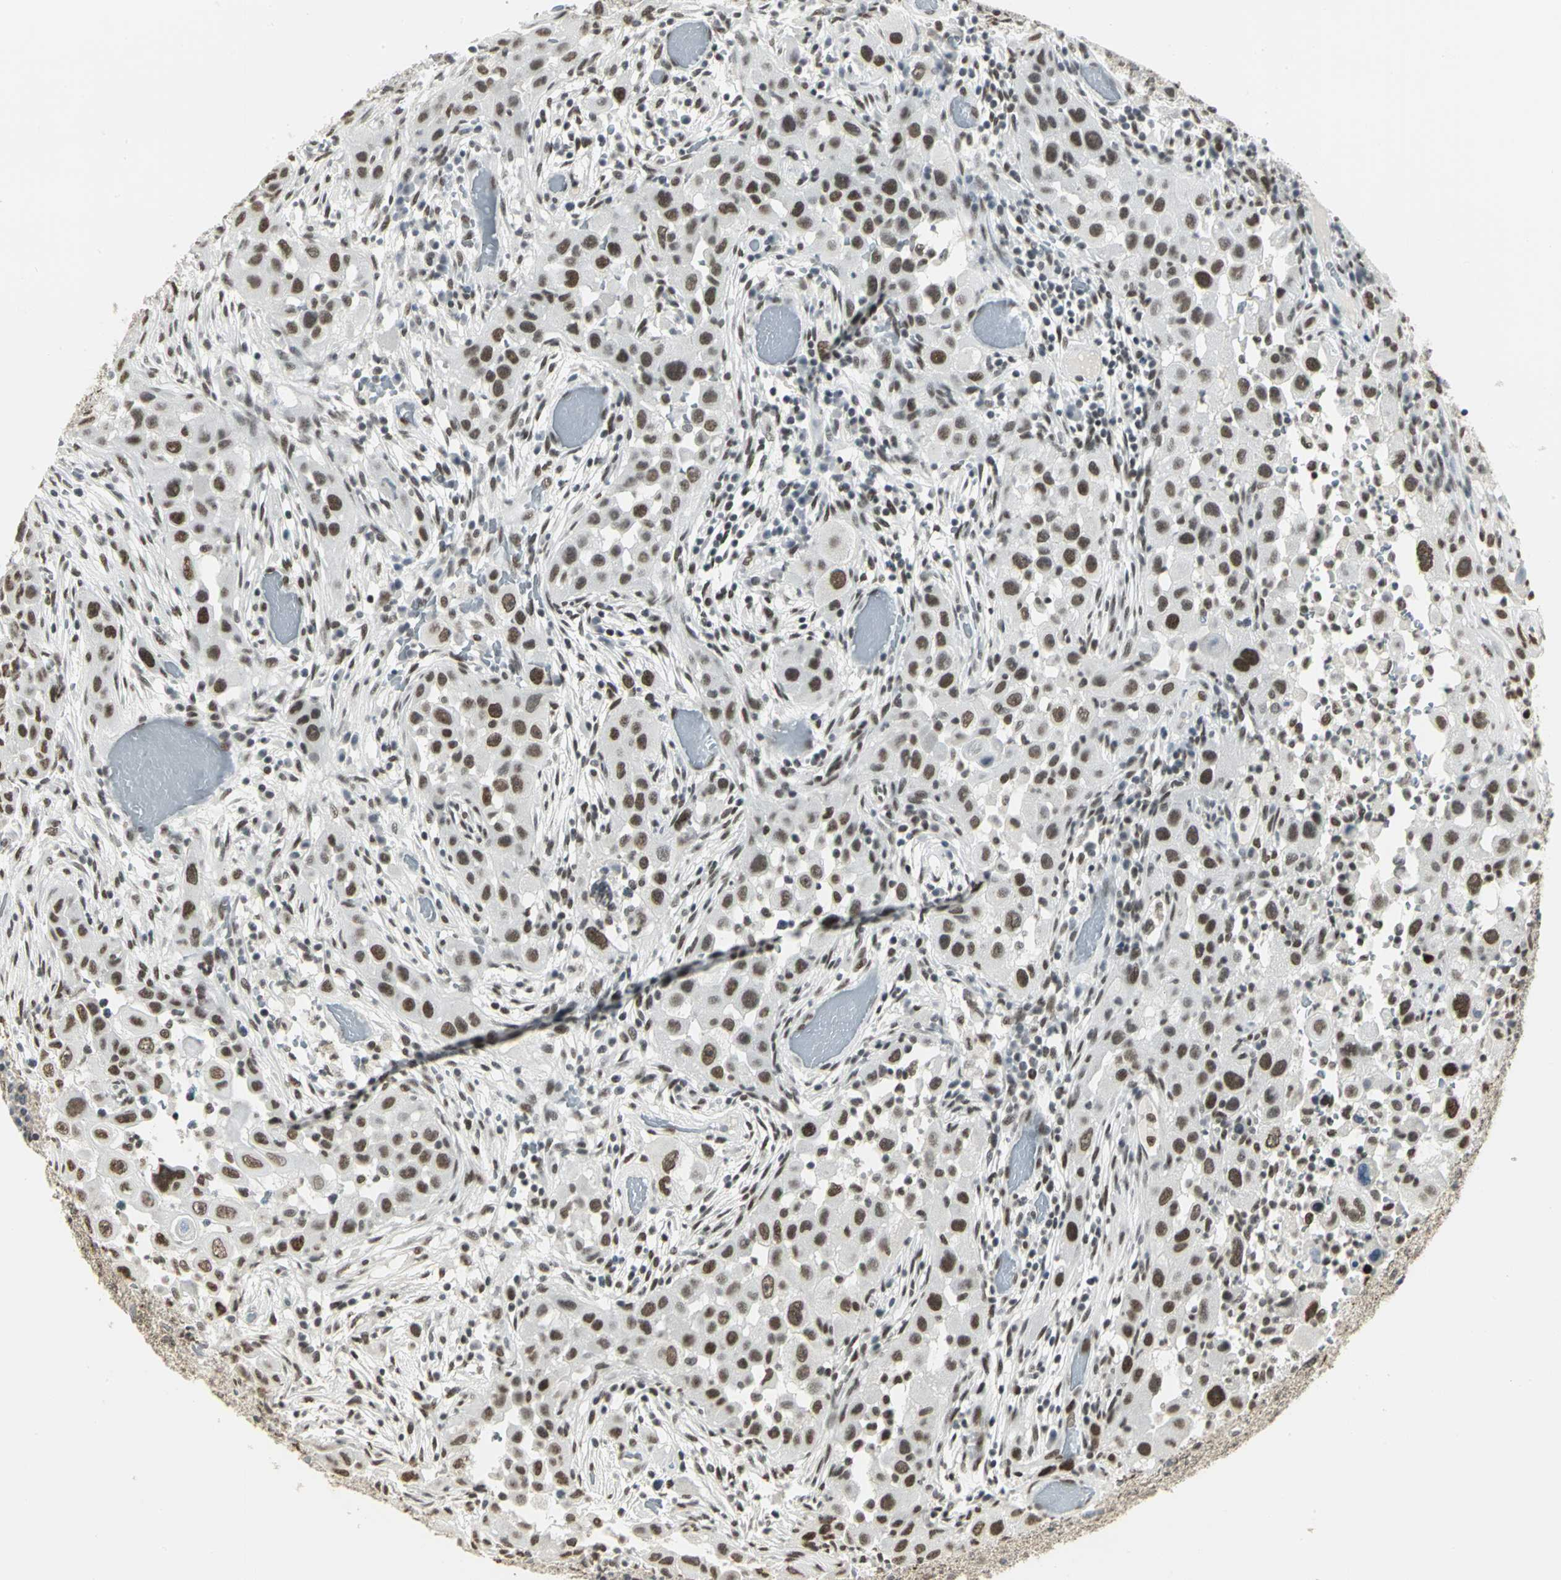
{"staining": {"intensity": "strong", "quantity": ">75%", "location": "nuclear"}, "tissue": "head and neck cancer", "cell_type": "Tumor cells", "image_type": "cancer", "snomed": [{"axis": "morphology", "description": "Carcinoma, NOS"}, {"axis": "topography", "description": "Head-Neck"}], "caption": "Protein staining of carcinoma (head and neck) tissue displays strong nuclear positivity in about >75% of tumor cells. The staining was performed using DAB to visualize the protein expression in brown, while the nuclei were stained in blue with hematoxylin (Magnification: 20x).", "gene": "CBX3", "patient": {"sex": "male", "age": 87}}